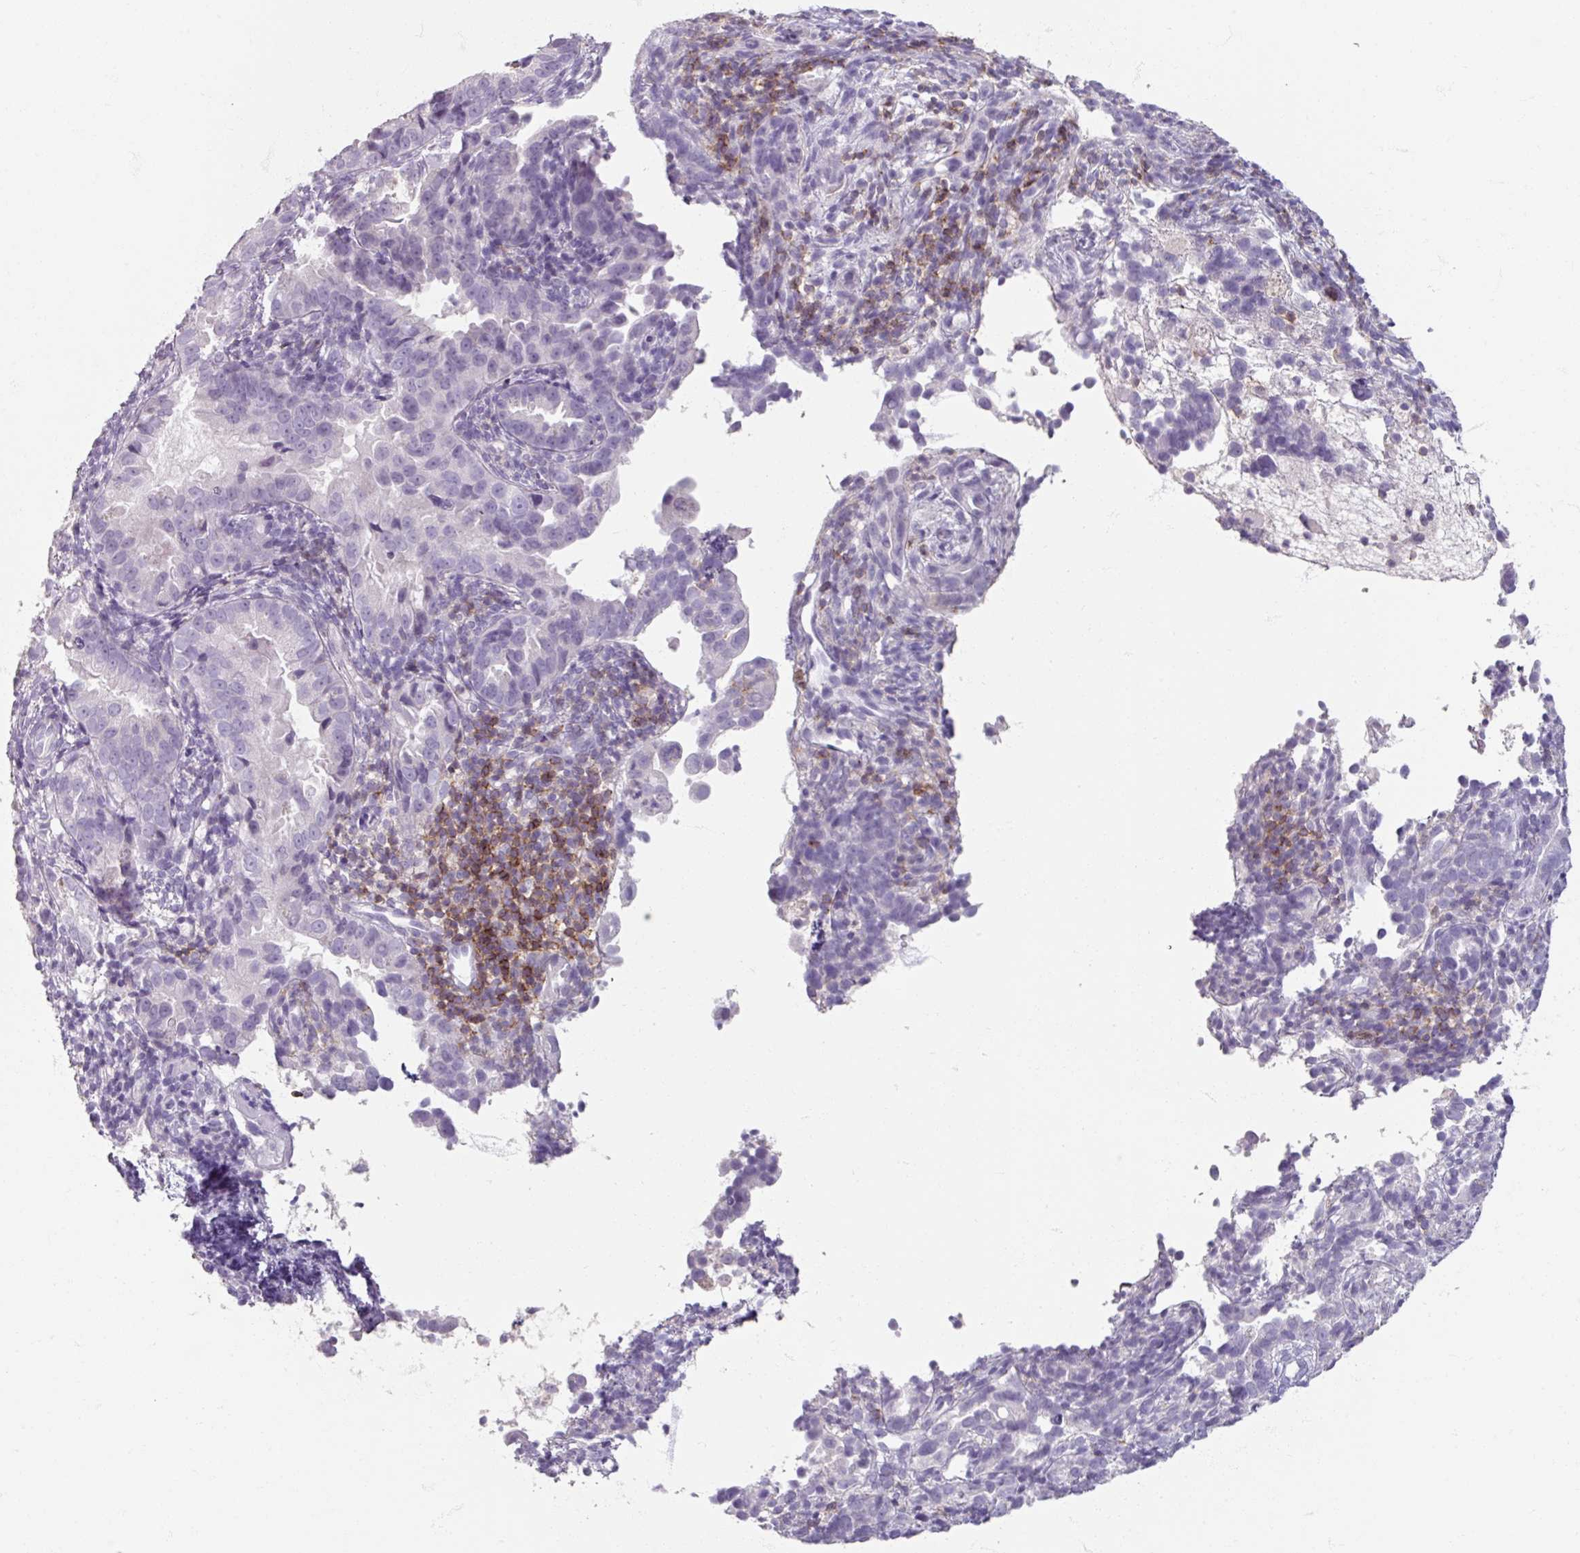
{"staining": {"intensity": "negative", "quantity": "none", "location": "none"}, "tissue": "endometrial cancer", "cell_type": "Tumor cells", "image_type": "cancer", "snomed": [{"axis": "morphology", "description": "Adenocarcinoma, NOS"}, {"axis": "topography", "description": "Endometrium"}], "caption": "Tumor cells show no significant positivity in endometrial cancer (adenocarcinoma).", "gene": "PTPRC", "patient": {"sex": "female", "age": 57}}